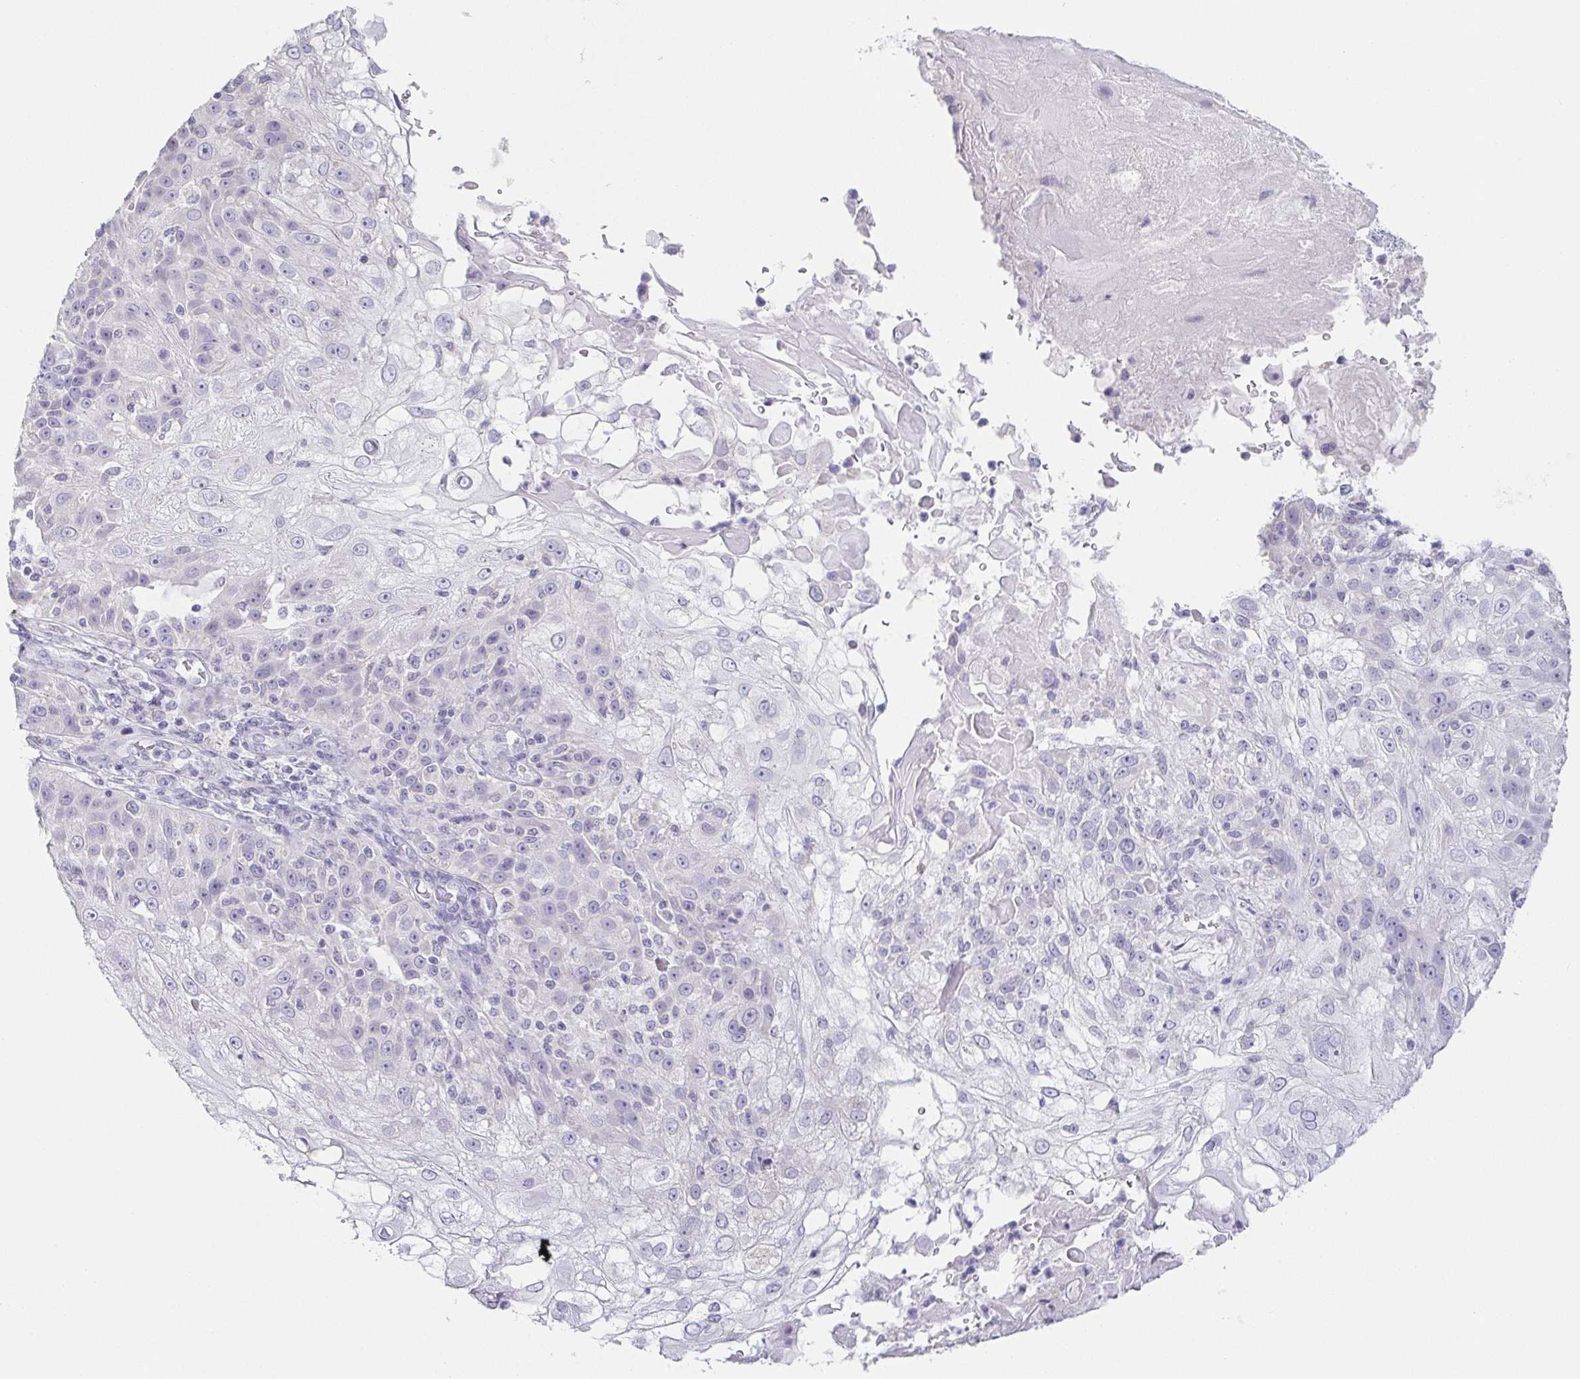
{"staining": {"intensity": "negative", "quantity": "none", "location": "none"}, "tissue": "skin cancer", "cell_type": "Tumor cells", "image_type": "cancer", "snomed": [{"axis": "morphology", "description": "Normal tissue, NOS"}, {"axis": "morphology", "description": "Squamous cell carcinoma, NOS"}, {"axis": "topography", "description": "Skin"}], "caption": "The photomicrograph exhibits no staining of tumor cells in skin squamous cell carcinoma.", "gene": "PRR27", "patient": {"sex": "female", "age": 83}}